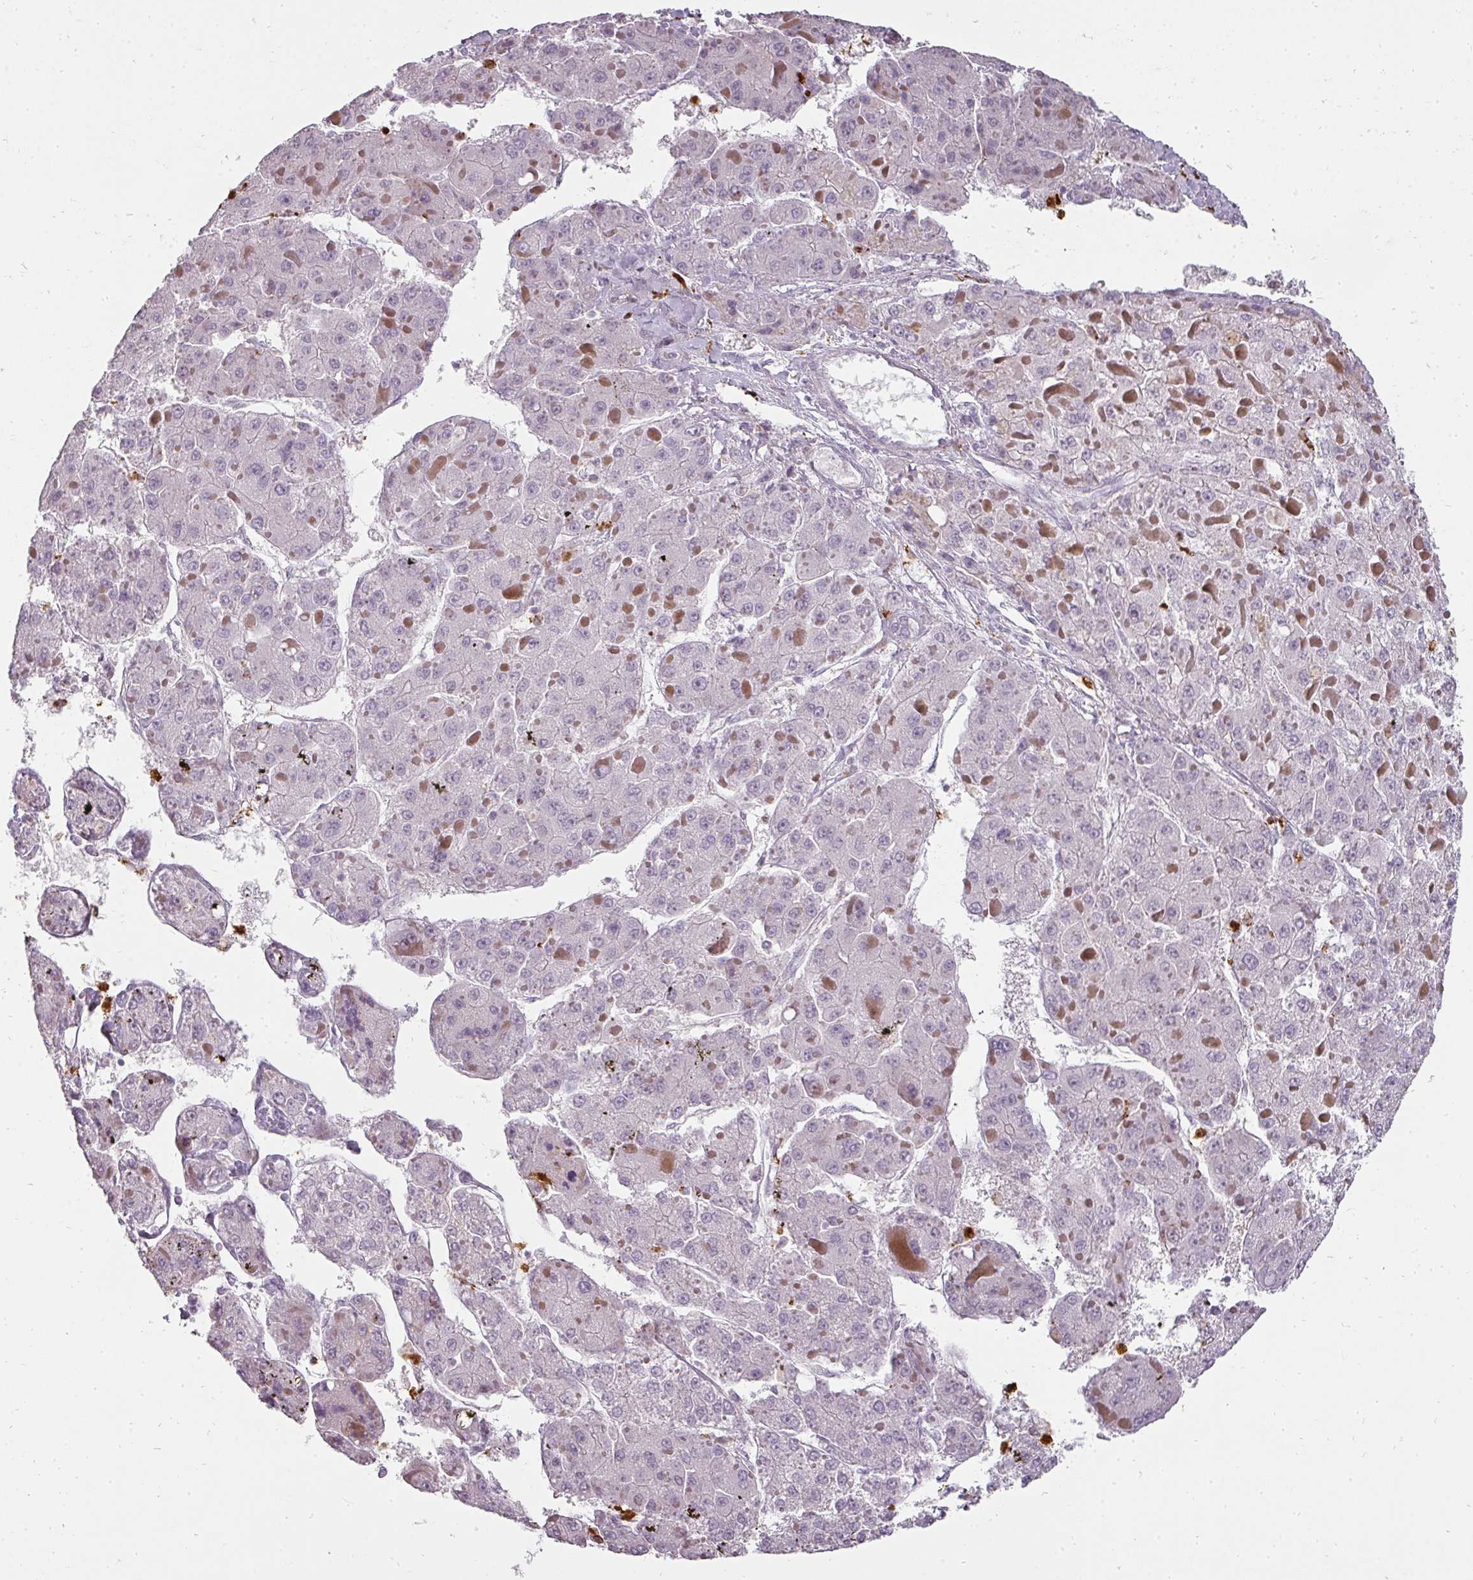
{"staining": {"intensity": "negative", "quantity": "none", "location": "none"}, "tissue": "liver cancer", "cell_type": "Tumor cells", "image_type": "cancer", "snomed": [{"axis": "morphology", "description": "Carcinoma, Hepatocellular, NOS"}, {"axis": "topography", "description": "Liver"}], "caption": "DAB immunohistochemical staining of liver hepatocellular carcinoma reveals no significant expression in tumor cells. Nuclei are stained in blue.", "gene": "BIK", "patient": {"sex": "female", "age": 73}}